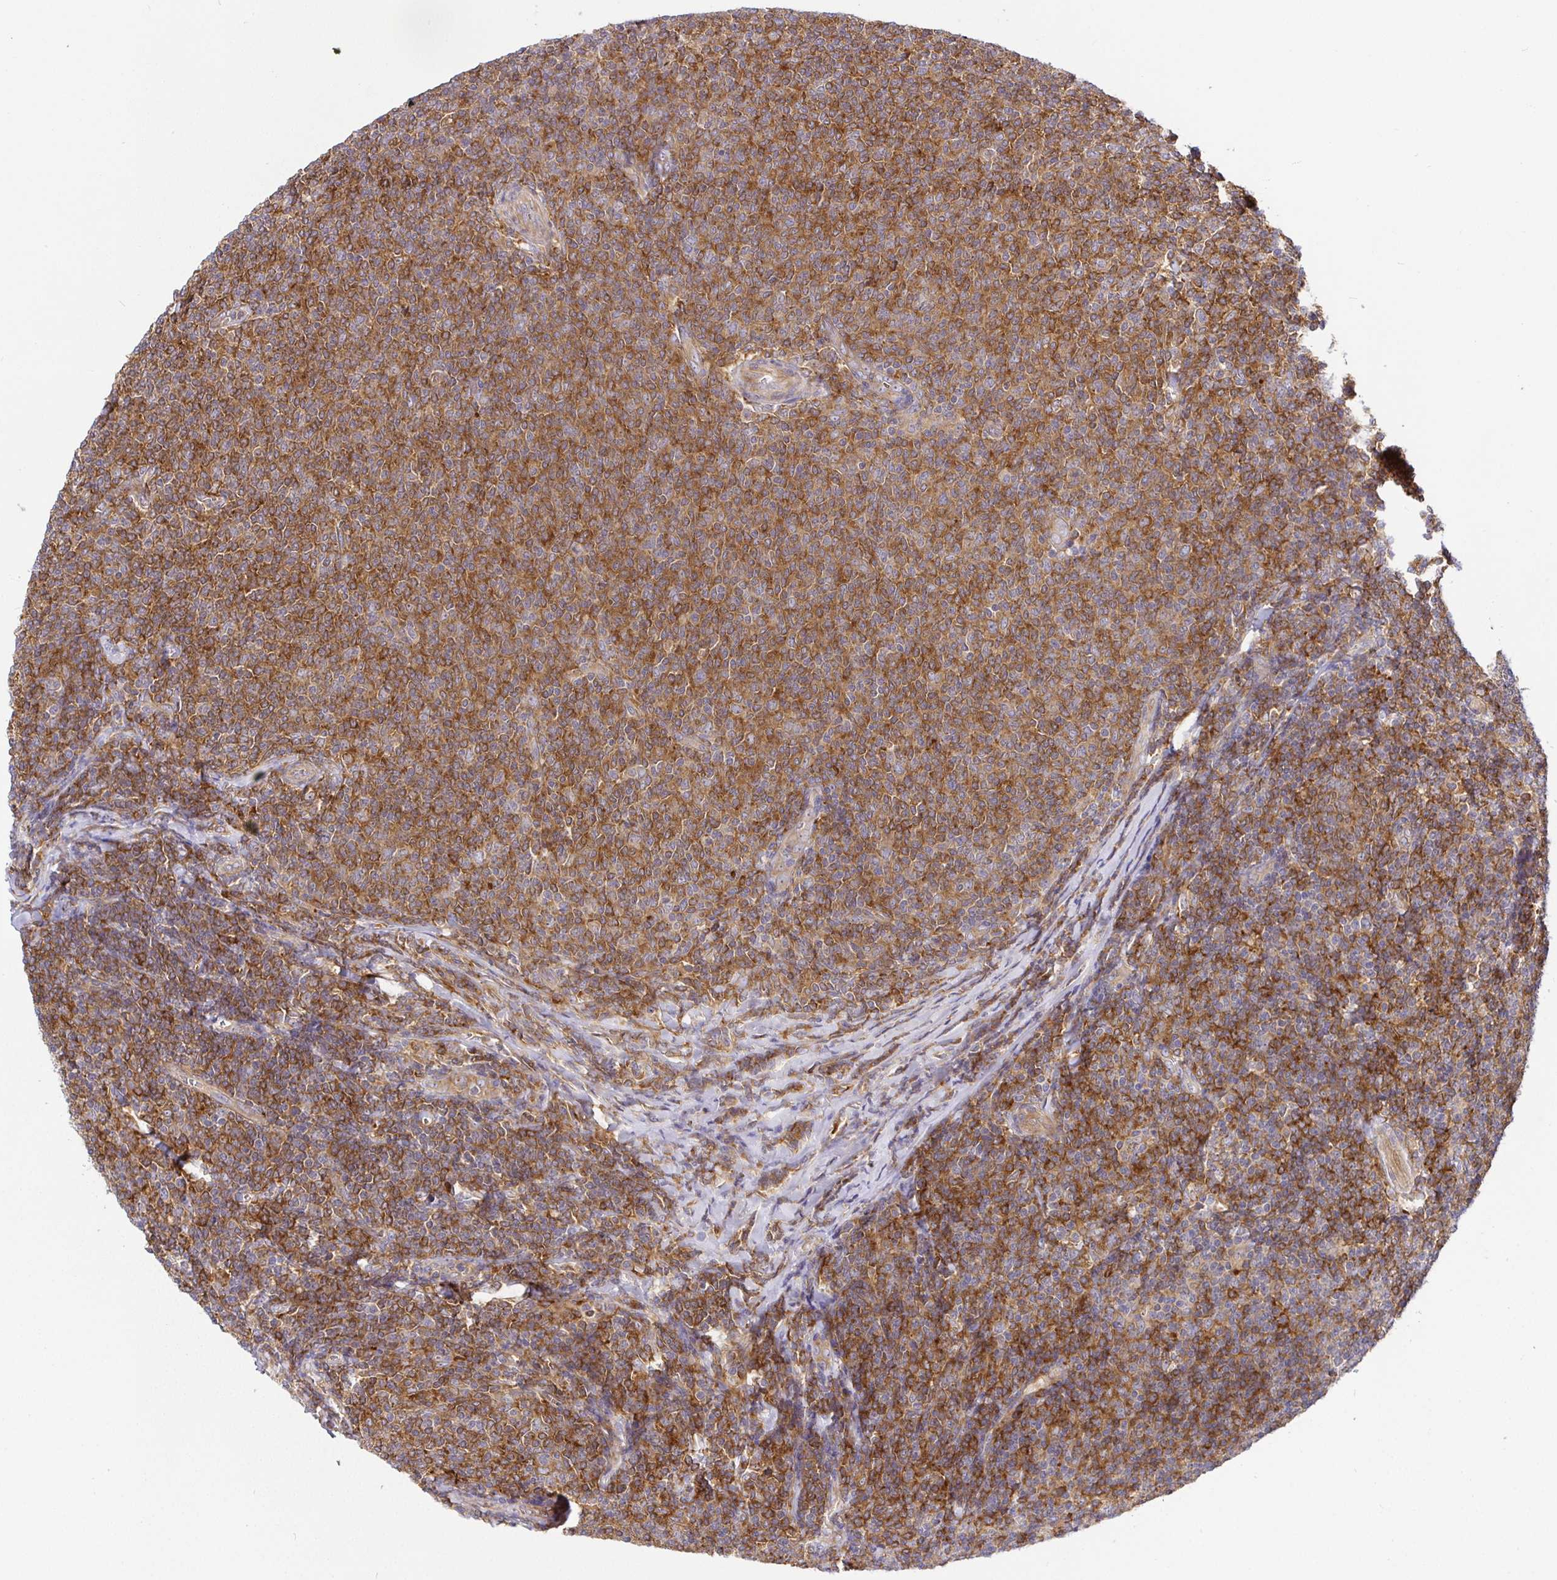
{"staining": {"intensity": "moderate", "quantity": ">75%", "location": "cytoplasmic/membranous"}, "tissue": "lymphoma", "cell_type": "Tumor cells", "image_type": "cancer", "snomed": [{"axis": "morphology", "description": "Malignant lymphoma, non-Hodgkin's type, Low grade"}, {"axis": "topography", "description": "Lymph node"}], "caption": "A photomicrograph of human lymphoma stained for a protein shows moderate cytoplasmic/membranous brown staining in tumor cells. (DAB (3,3'-diaminobenzidine) IHC with brightfield microscopy, high magnification).", "gene": "SNX8", "patient": {"sex": "male", "age": 52}}